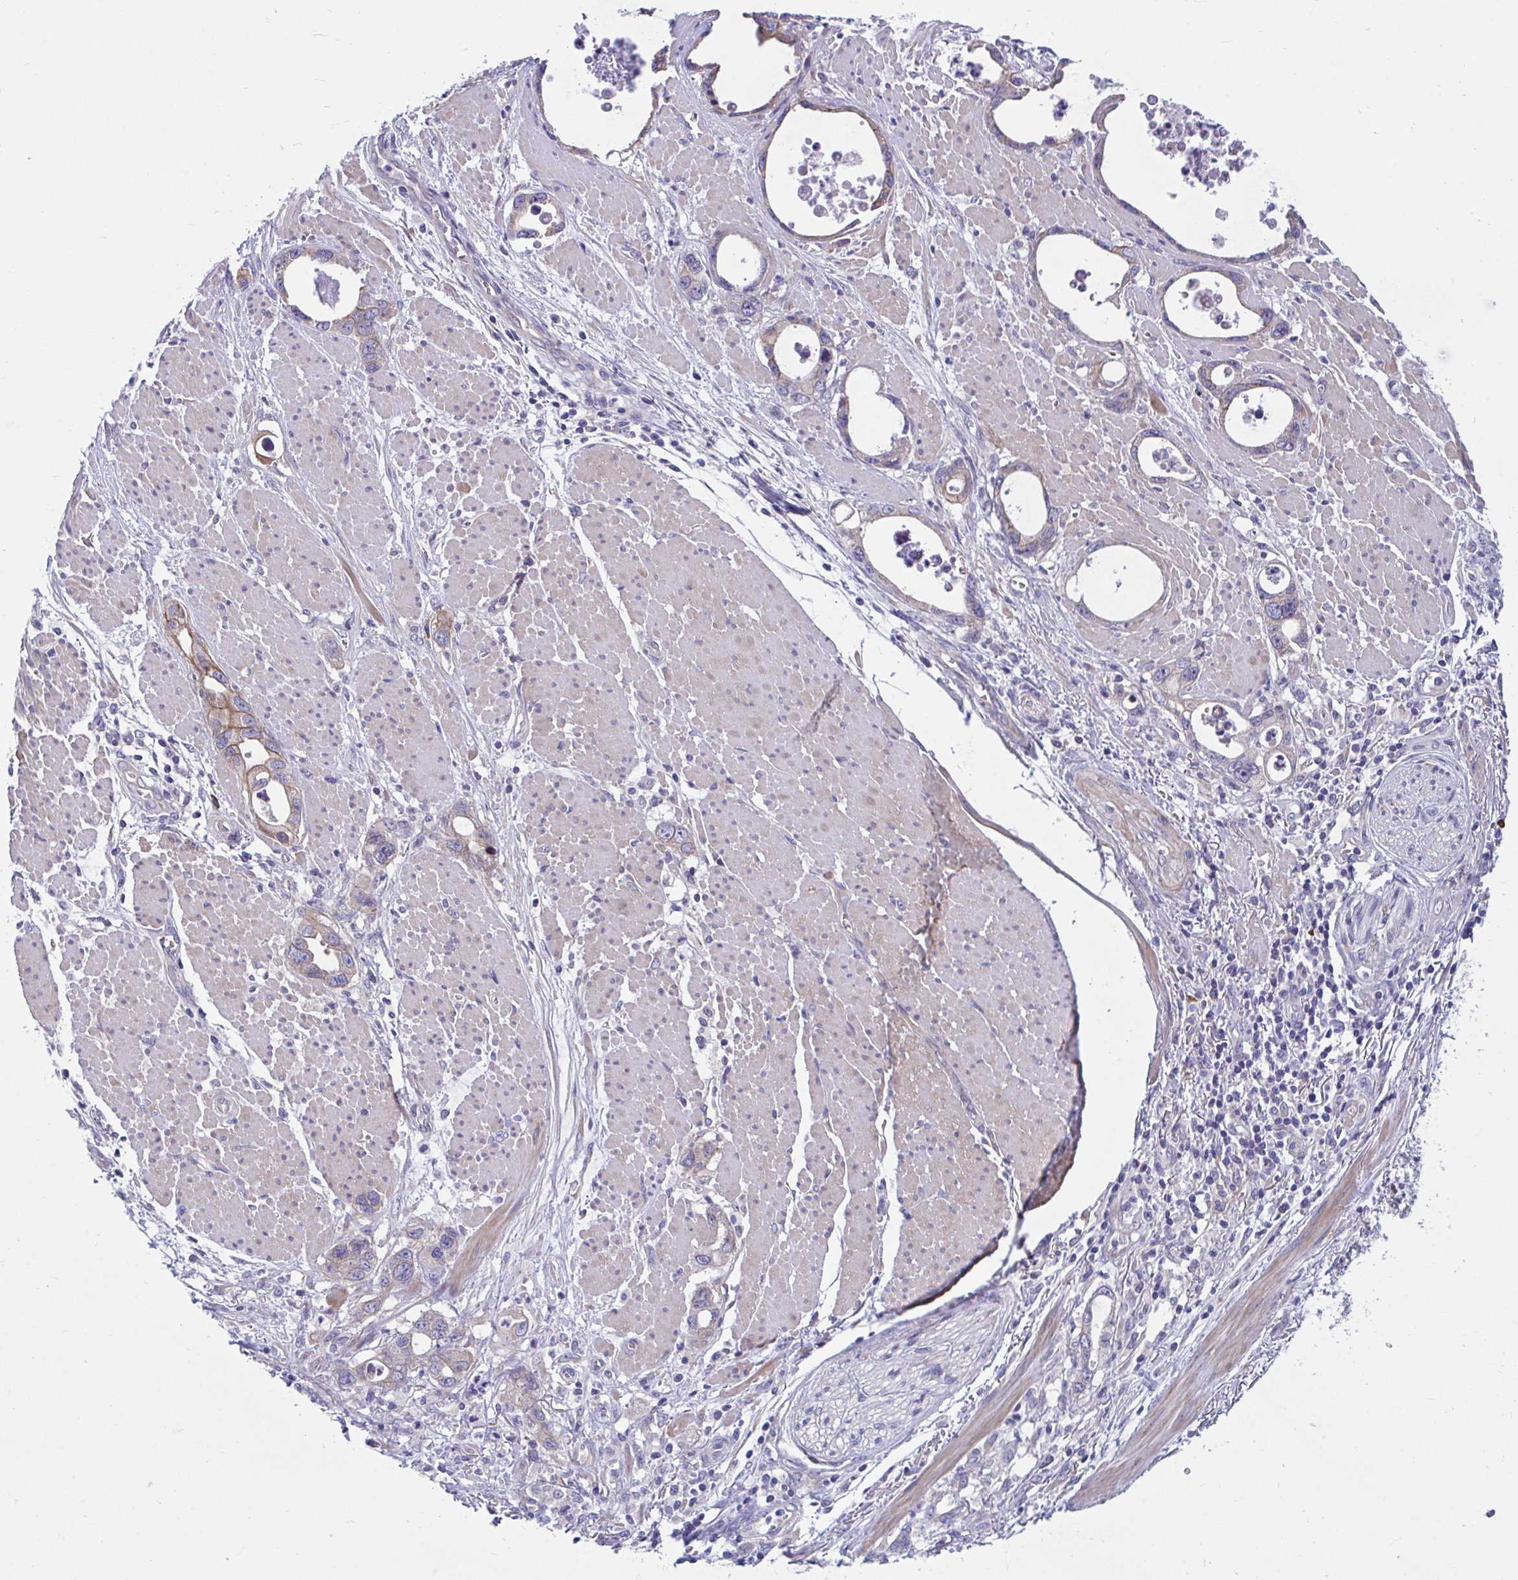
{"staining": {"intensity": "moderate", "quantity": "25%-75%", "location": "cytoplasmic/membranous"}, "tissue": "stomach cancer", "cell_type": "Tumor cells", "image_type": "cancer", "snomed": [{"axis": "morphology", "description": "Adenocarcinoma, NOS"}, {"axis": "topography", "description": "Stomach, upper"}], "caption": "DAB (3,3'-diaminobenzidine) immunohistochemical staining of stomach cancer (adenocarcinoma) shows moderate cytoplasmic/membranous protein expression in about 25%-75% of tumor cells. (IHC, brightfield microscopy, high magnification).", "gene": "WBP1", "patient": {"sex": "male", "age": 74}}